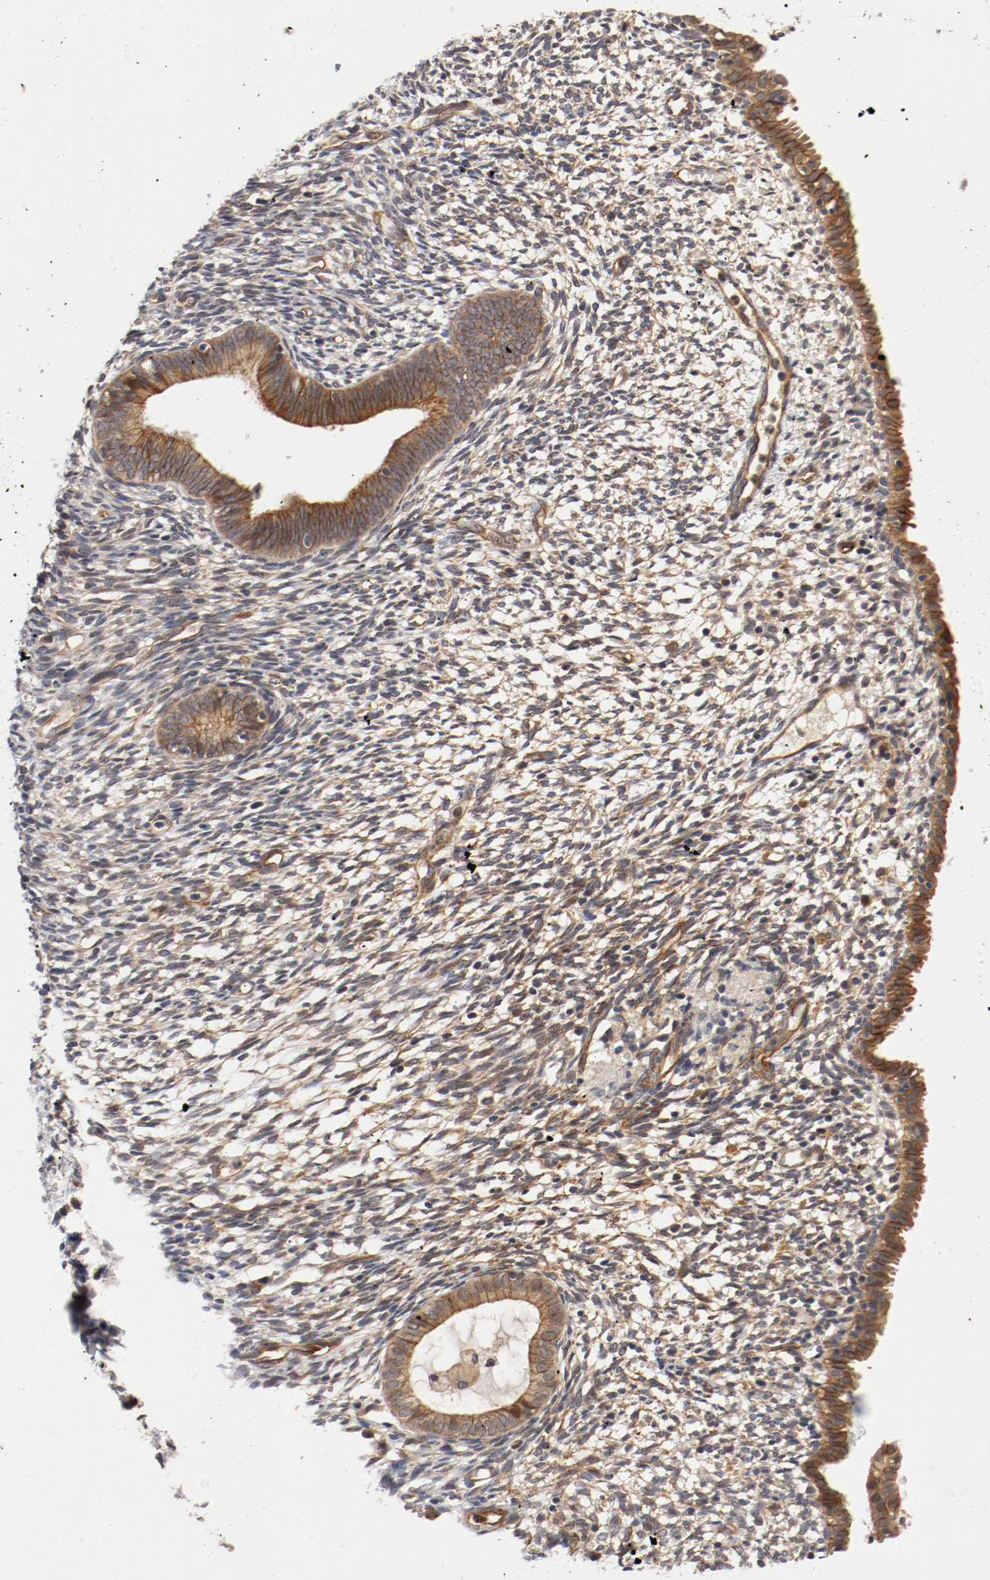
{"staining": {"intensity": "moderate", "quantity": "25%-75%", "location": "cytoplasmic/membranous"}, "tissue": "endometrium", "cell_type": "Cells in endometrial stroma", "image_type": "normal", "snomed": [{"axis": "morphology", "description": "Normal tissue, NOS"}, {"axis": "morphology", "description": "Atrophy, NOS"}, {"axis": "topography", "description": "Uterus"}, {"axis": "topography", "description": "Endometrium"}], "caption": "DAB immunohistochemical staining of benign human endometrium exhibits moderate cytoplasmic/membranous protein expression in about 25%-75% of cells in endometrial stroma. (DAB IHC, brown staining for protein, blue staining for nuclei).", "gene": "TYK2", "patient": {"sex": "female", "age": 68}}